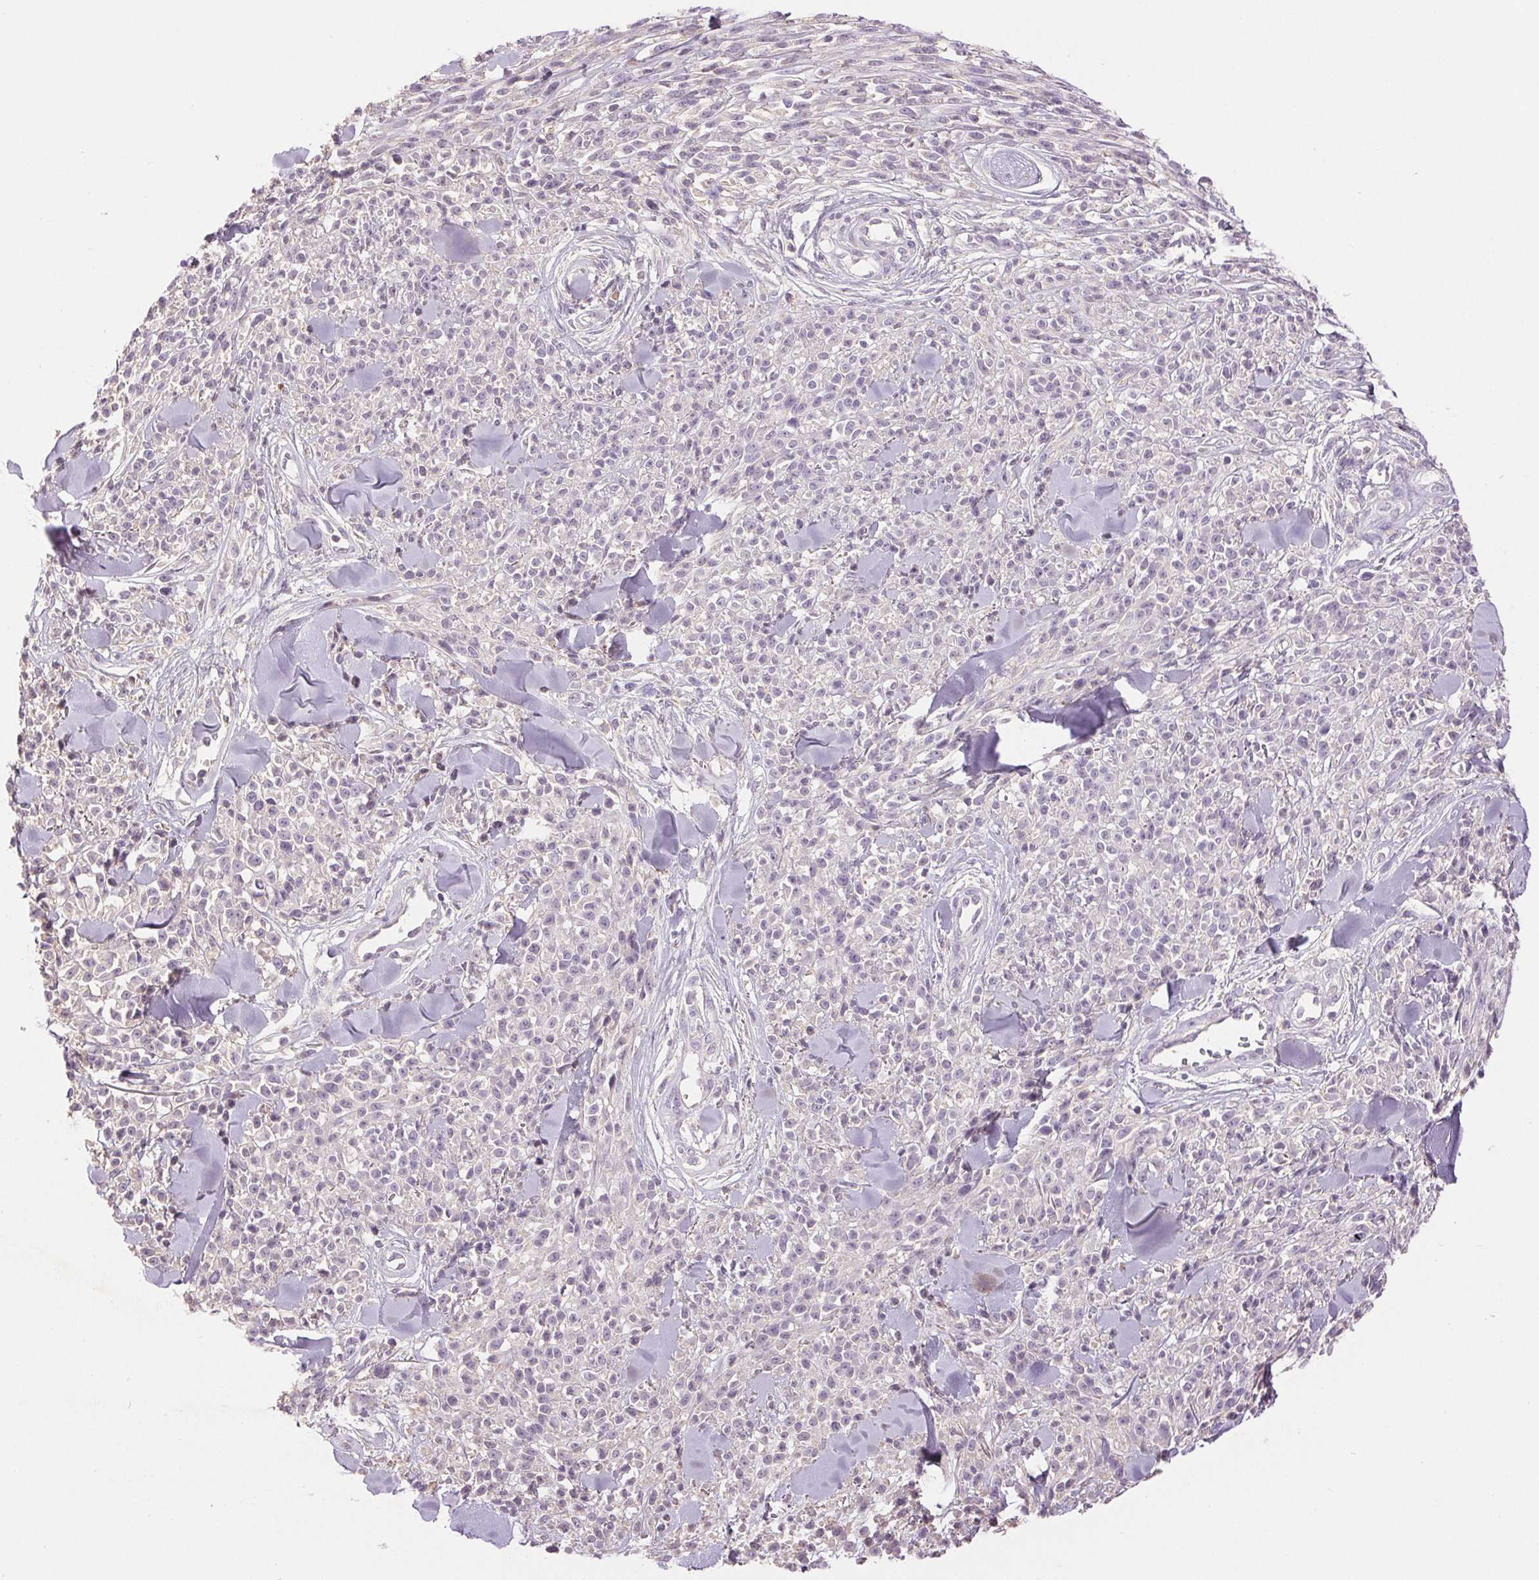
{"staining": {"intensity": "negative", "quantity": "none", "location": "none"}, "tissue": "melanoma", "cell_type": "Tumor cells", "image_type": "cancer", "snomed": [{"axis": "morphology", "description": "Malignant melanoma, NOS"}, {"axis": "topography", "description": "Skin"}, {"axis": "topography", "description": "Skin of trunk"}], "caption": "Immunohistochemistry (IHC) image of neoplastic tissue: malignant melanoma stained with DAB demonstrates no significant protein expression in tumor cells.", "gene": "FXYD4", "patient": {"sex": "male", "age": 74}}